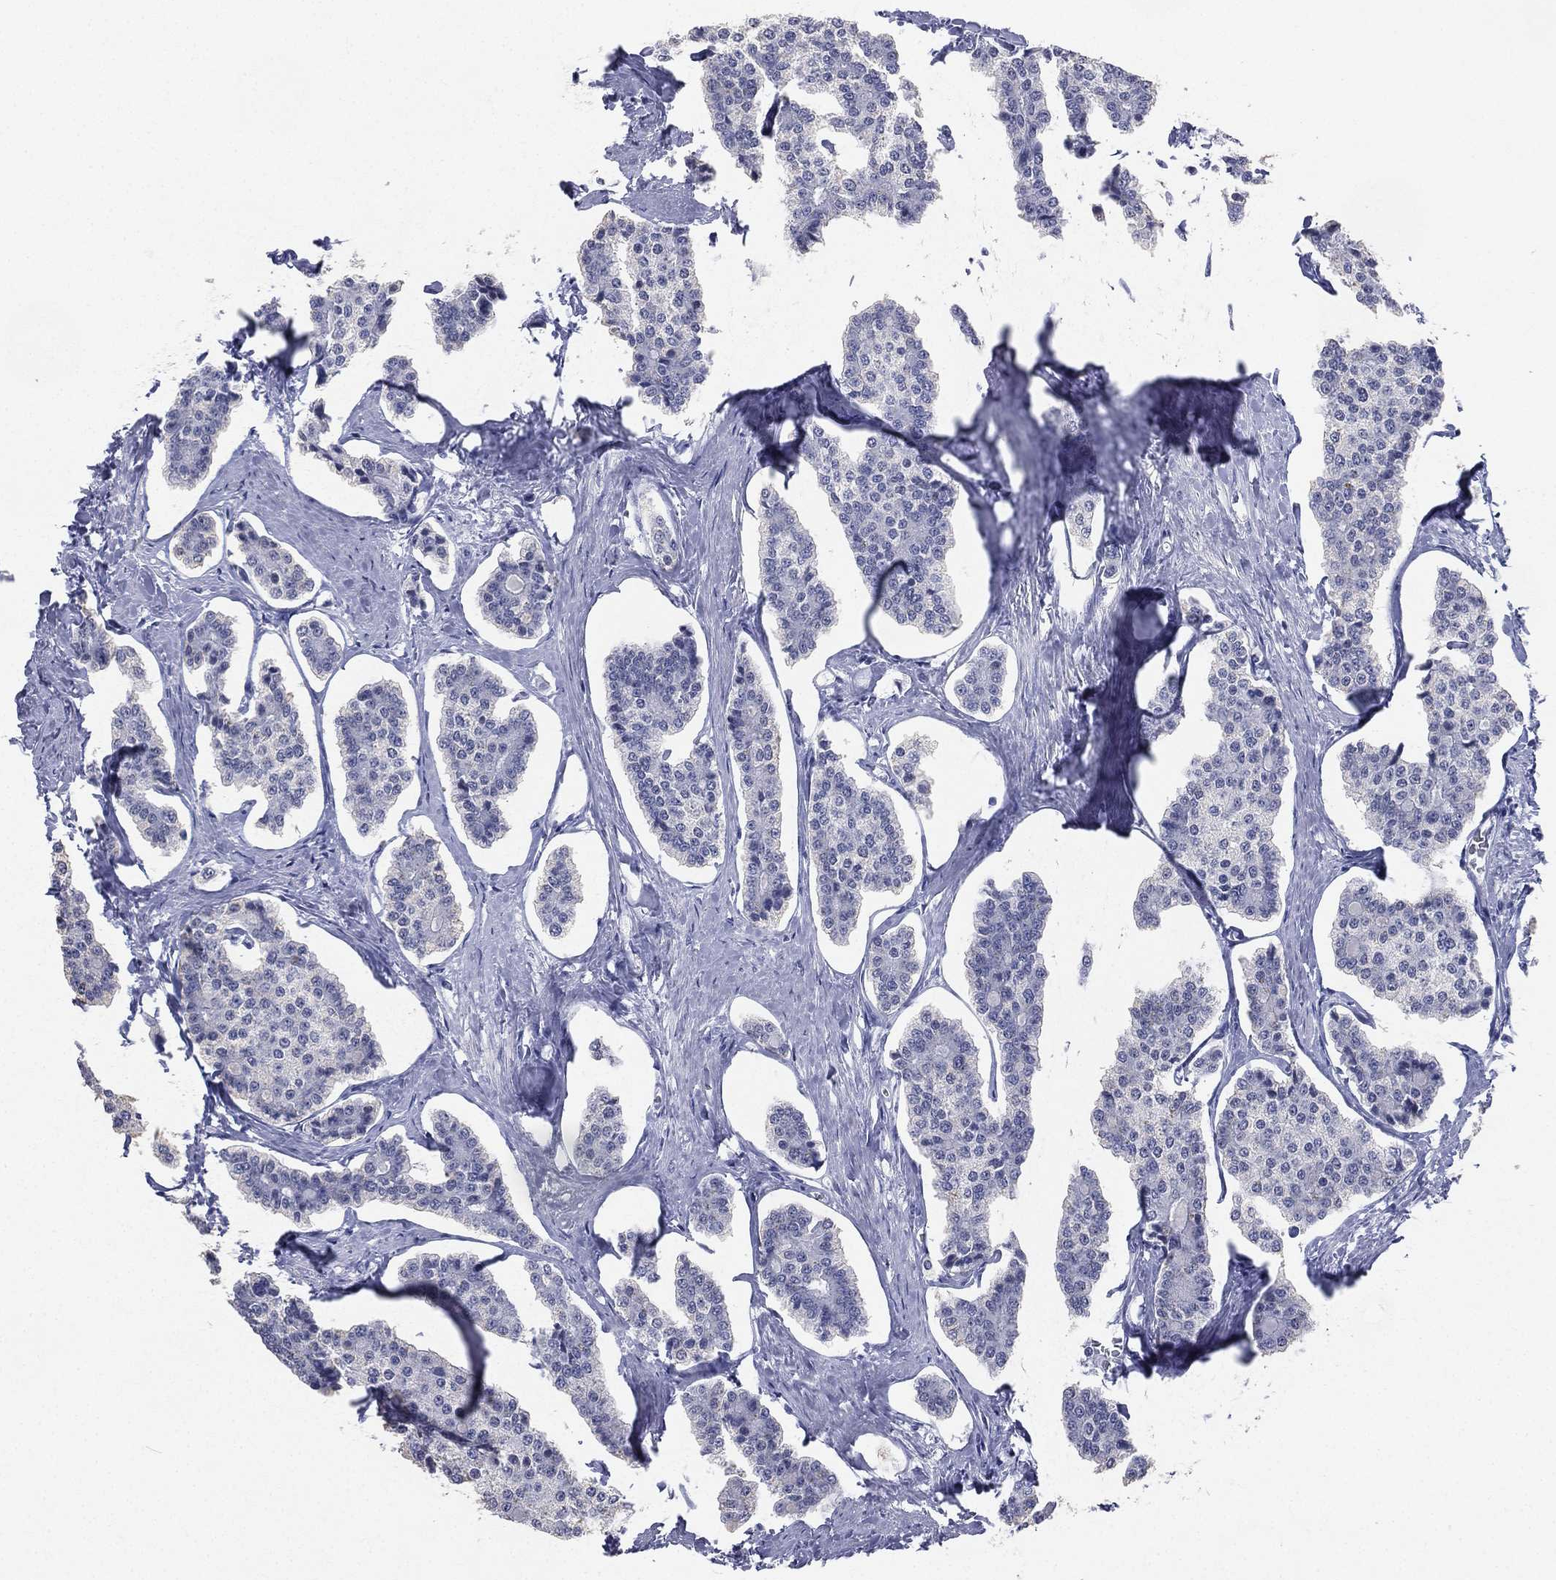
{"staining": {"intensity": "negative", "quantity": "none", "location": "none"}, "tissue": "carcinoid", "cell_type": "Tumor cells", "image_type": "cancer", "snomed": [{"axis": "morphology", "description": "Carcinoid, malignant, NOS"}, {"axis": "topography", "description": "Small intestine"}], "caption": "This micrograph is of carcinoid stained with immunohistochemistry to label a protein in brown with the nuclei are counter-stained blue. There is no expression in tumor cells. (Brightfield microscopy of DAB immunohistochemistry (IHC) at high magnification).", "gene": "CD22", "patient": {"sex": "female", "age": 65}}